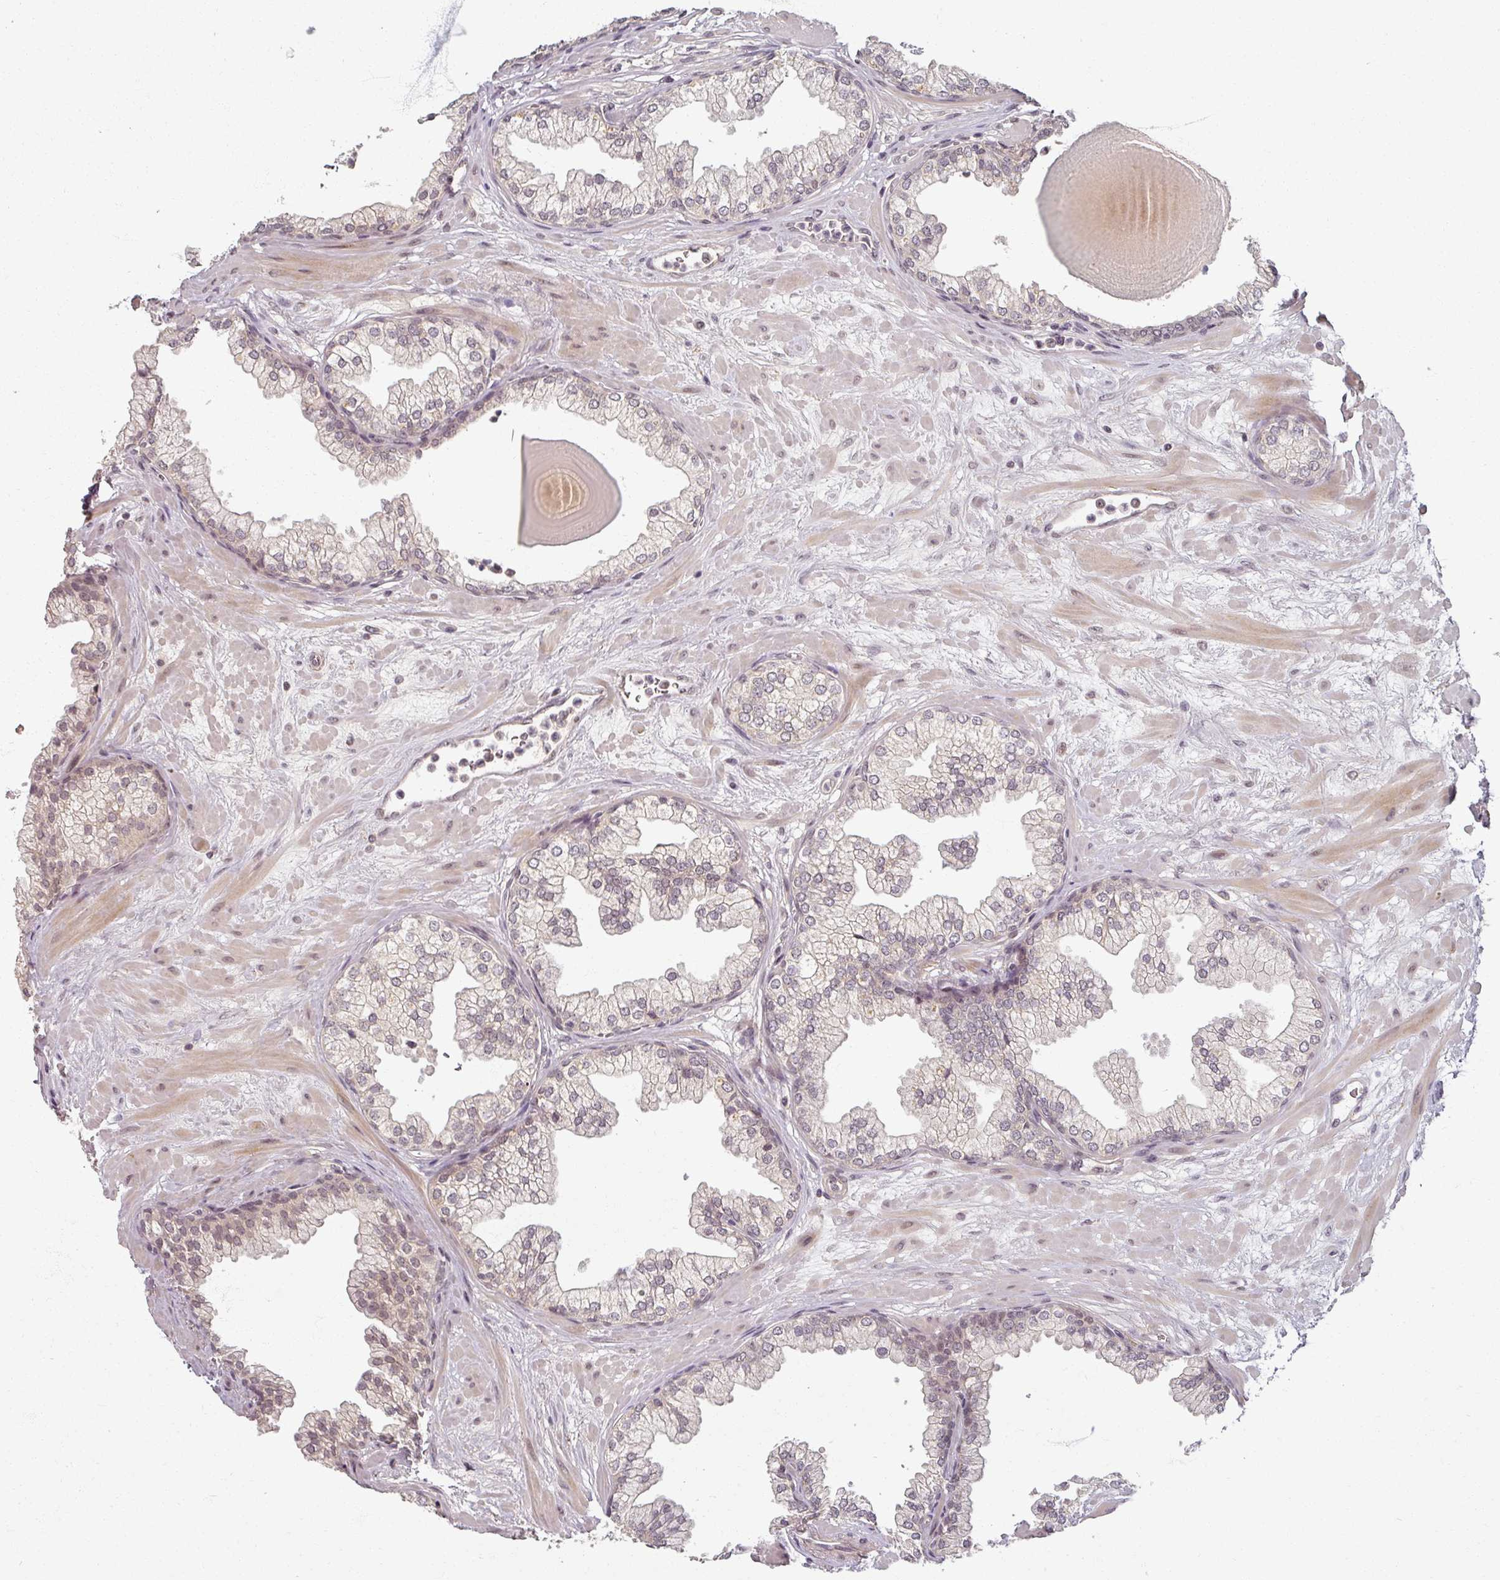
{"staining": {"intensity": "weak", "quantity": "25%-75%", "location": "nuclear"}, "tissue": "prostate", "cell_type": "Glandular cells", "image_type": "normal", "snomed": [{"axis": "morphology", "description": "Normal tissue, NOS"}, {"axis": "topography", "description": "Prostate"}, {"axis": "topography", "description": "Peripheral nerve tissue"}], "caption": "Brown immunohistochemical staining in unremarkable human prostate displays weak nuclear positivity in approximately 25%-75% of glandular cells.", "gene": "POLR2G", "patient": {"sex": "male", "age": 61}}